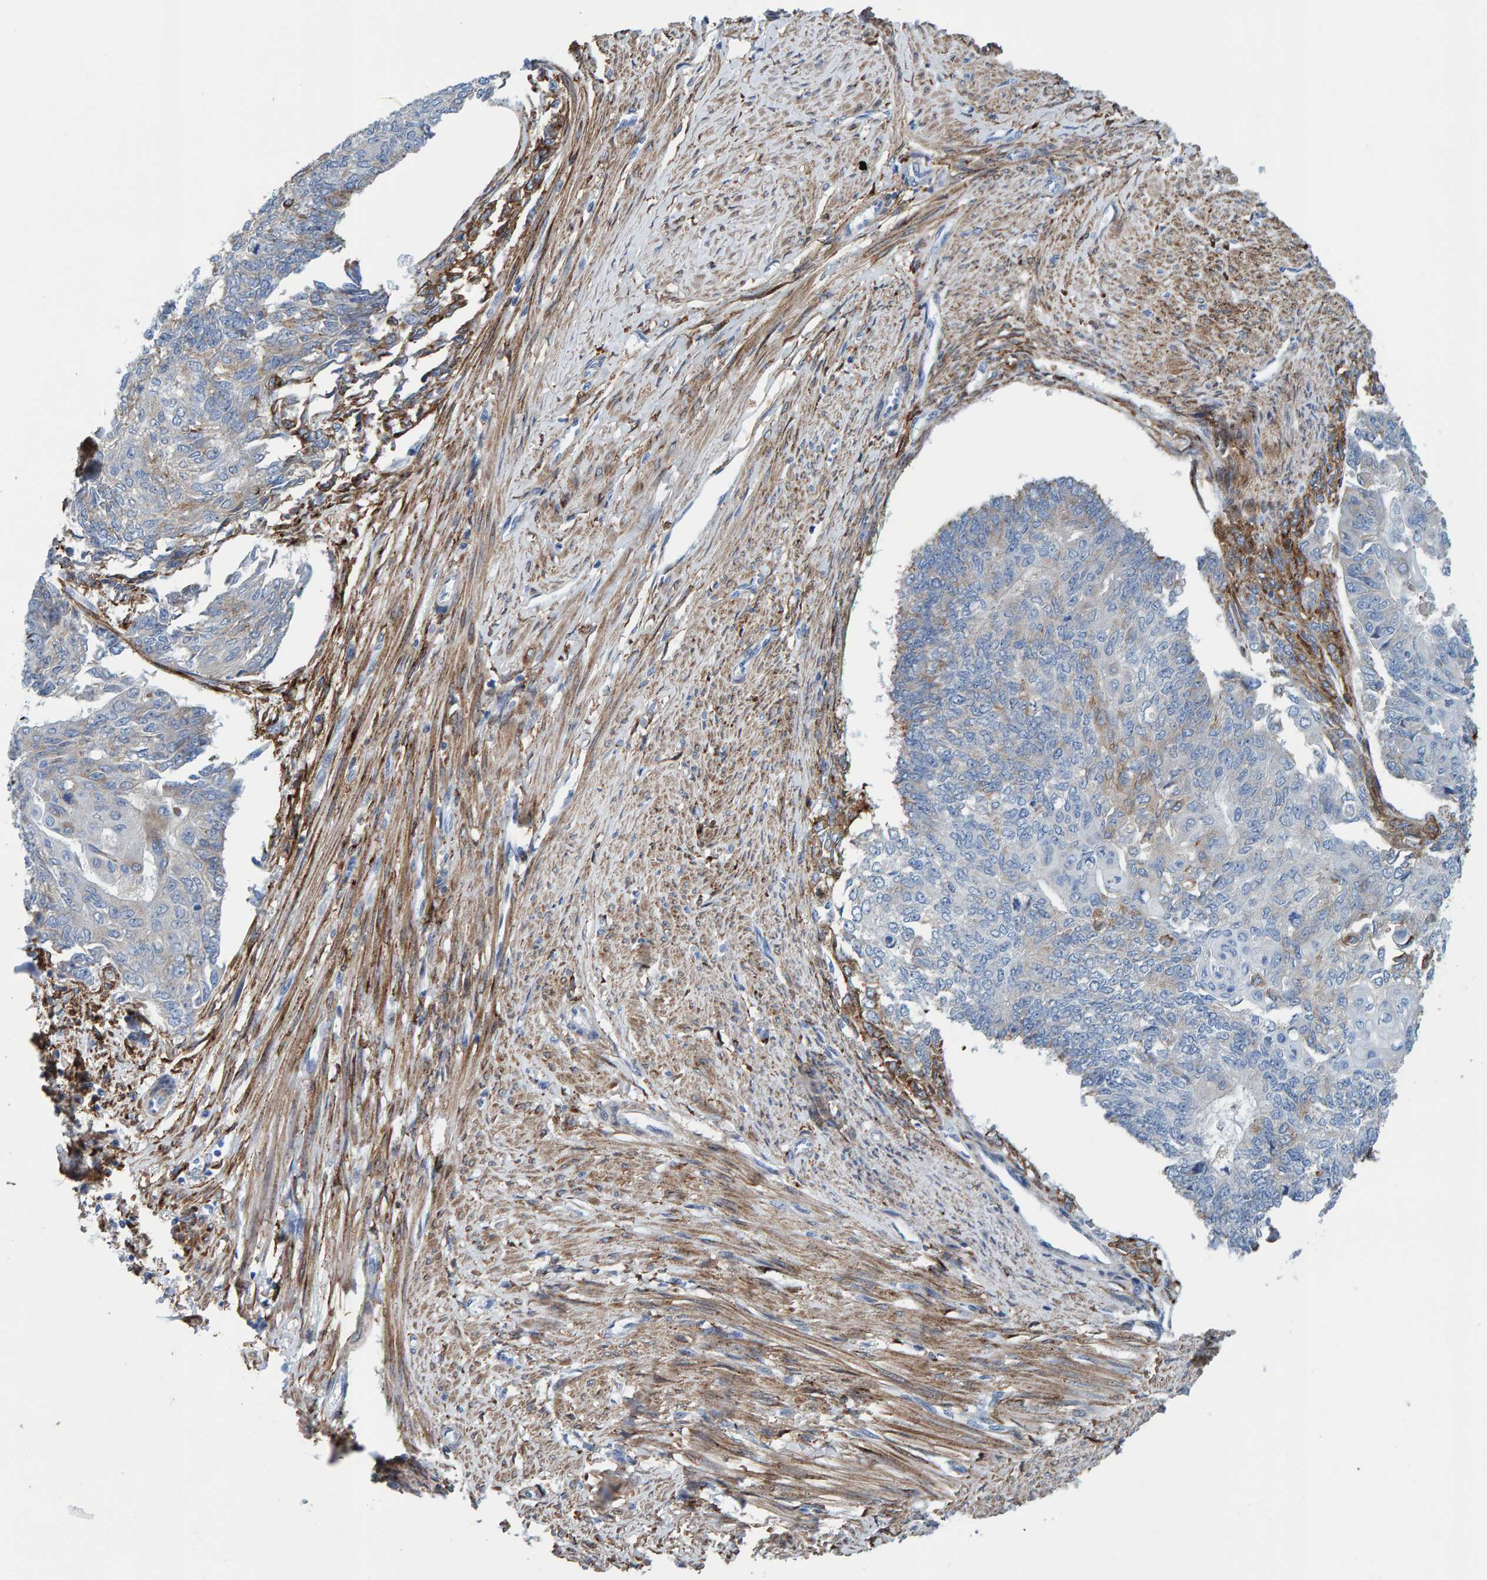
{"staining": {"intensity": "negative", "quantity": "none", "location": "none"}, "tissue": "endometrial cancer", "cell_type": "Tumor cells", "image_type": "cancer", "snomed": [{"axis": "morphology", "description": "Adenocarcinoma, NOS"}, {"axis": "topography", "description": "Endometrium"}], "caption": "Micrograph shows no significant protein expression in tumor cells of endometrial adenocarcinoma.", "gene": "LRP1", "patient": {"sex": "female", "age": 32}}